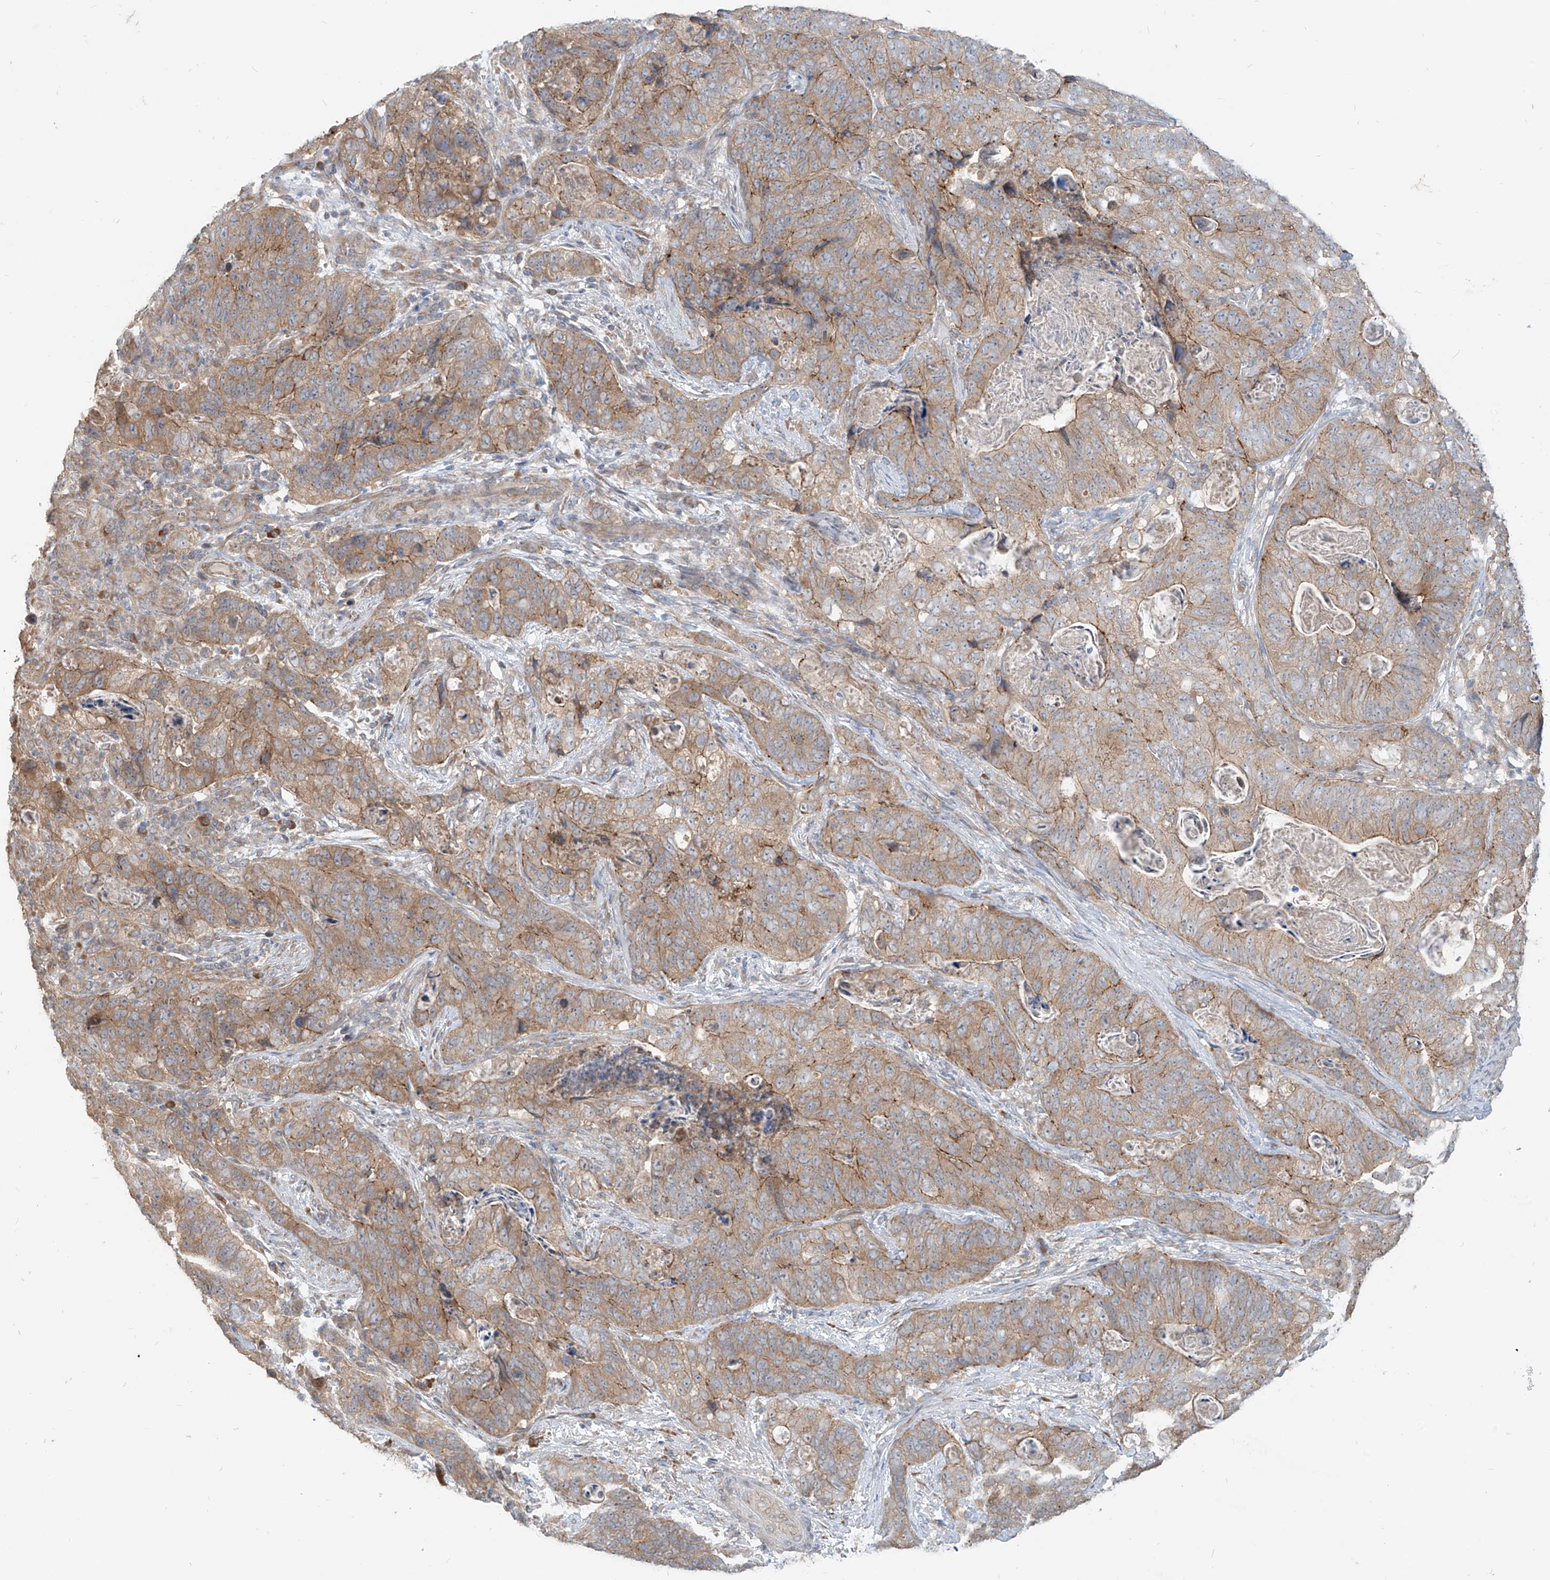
{"staining": {"intensity": "moderate", "quantity": ">75%", "location": "cytoplasmic/membranous"}, "tissue": "stomach cancer", "cell_type": "Tumor cells", "image_type": "cancer", "snomed": [{"axis": "morphology", "description": "Normal tissue, NOS"}, {"axis": "morphology", "description": "Adenocarcinoma, NOS"}, {"axis": "topography", "description": "Stomach"}], "caption": "Human adenocarcinoma (stomach) stained for a protein (brown) reveals moderate cytoplasmic/membranous positive positivity in approximately >75% of tumor cells.", "gene": "MTUS2", "patient": {"sex": "female", "age": 89}}